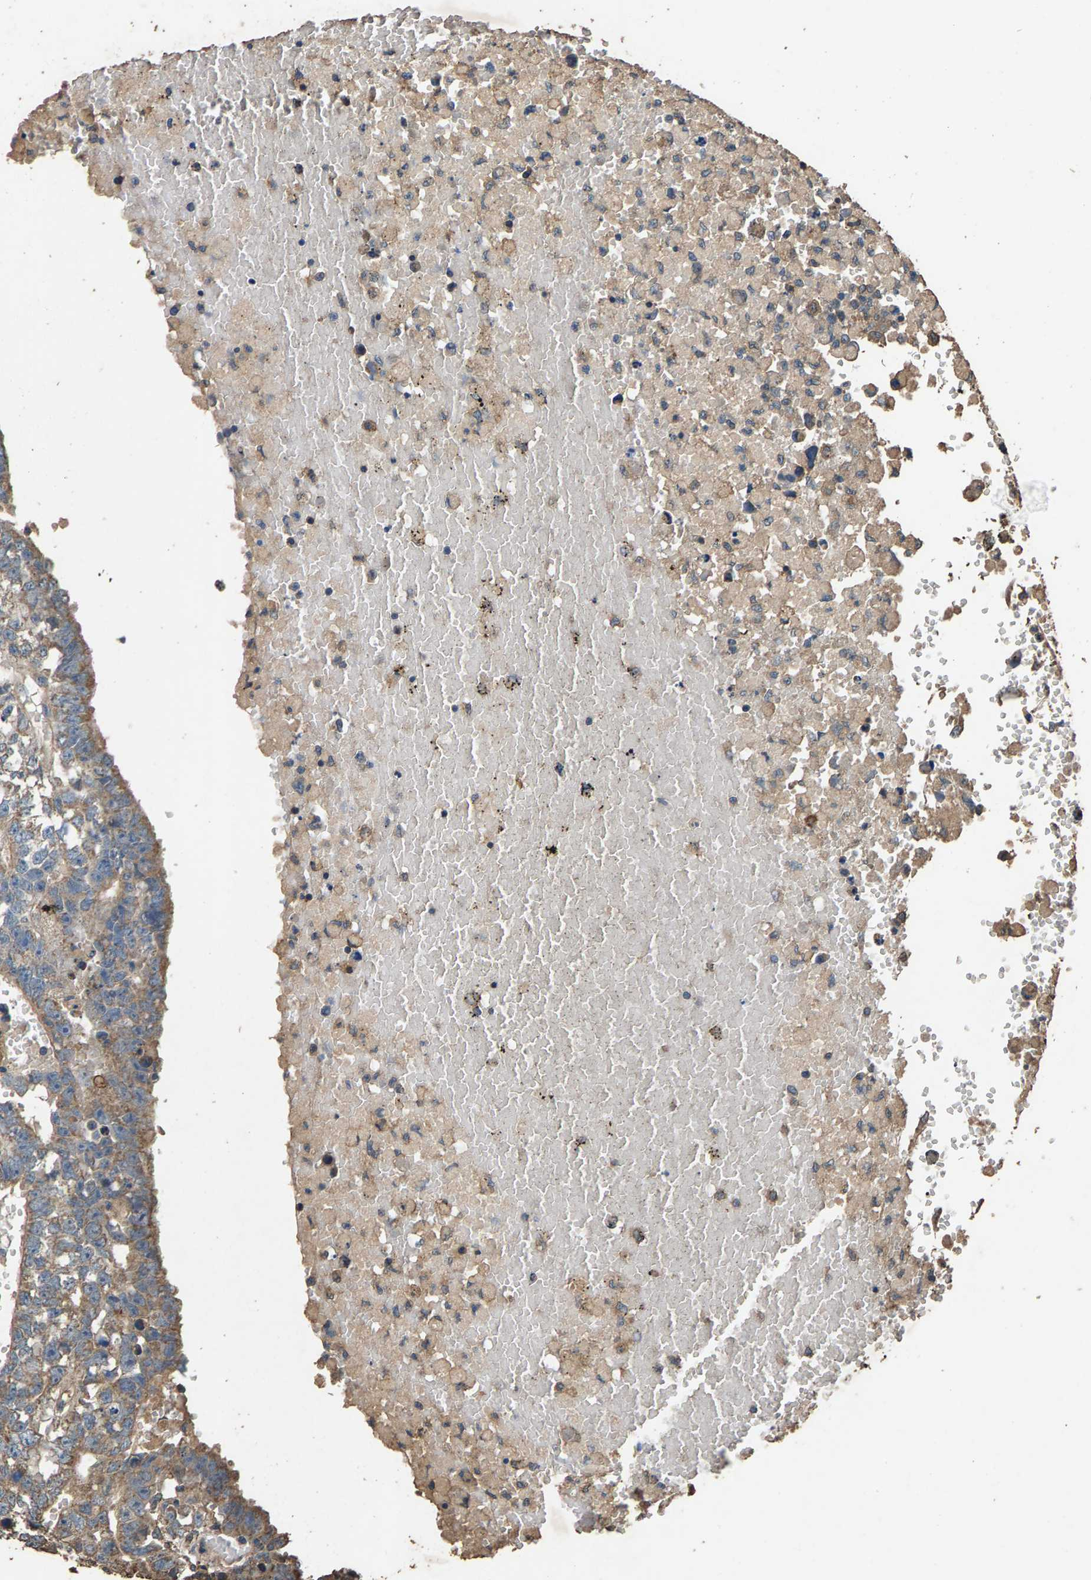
{"staining": {"intensity": "weak", "quantity": ">75%", "location": "cytoplasmic/membranous"}, "tissue": "testis cancer", "cell_type": "Tumor cells", "image_type": "cancer", "snomed": [{"axis": "morphology", "description": "Carcinoma, Embryonal, NOS"}, {"axis": "topography", "description": "Testis"}], "caption": "Testis embryonal carcinoma stained with DAB (3,3'-diaminobenzidine) immunohistochemistry exhibits low levels of weak cytoplasmic/membranous expression in about >75% of tumor cells.", "gene": "MRPL27", "patient": {"sex": "male", "age": 25}}